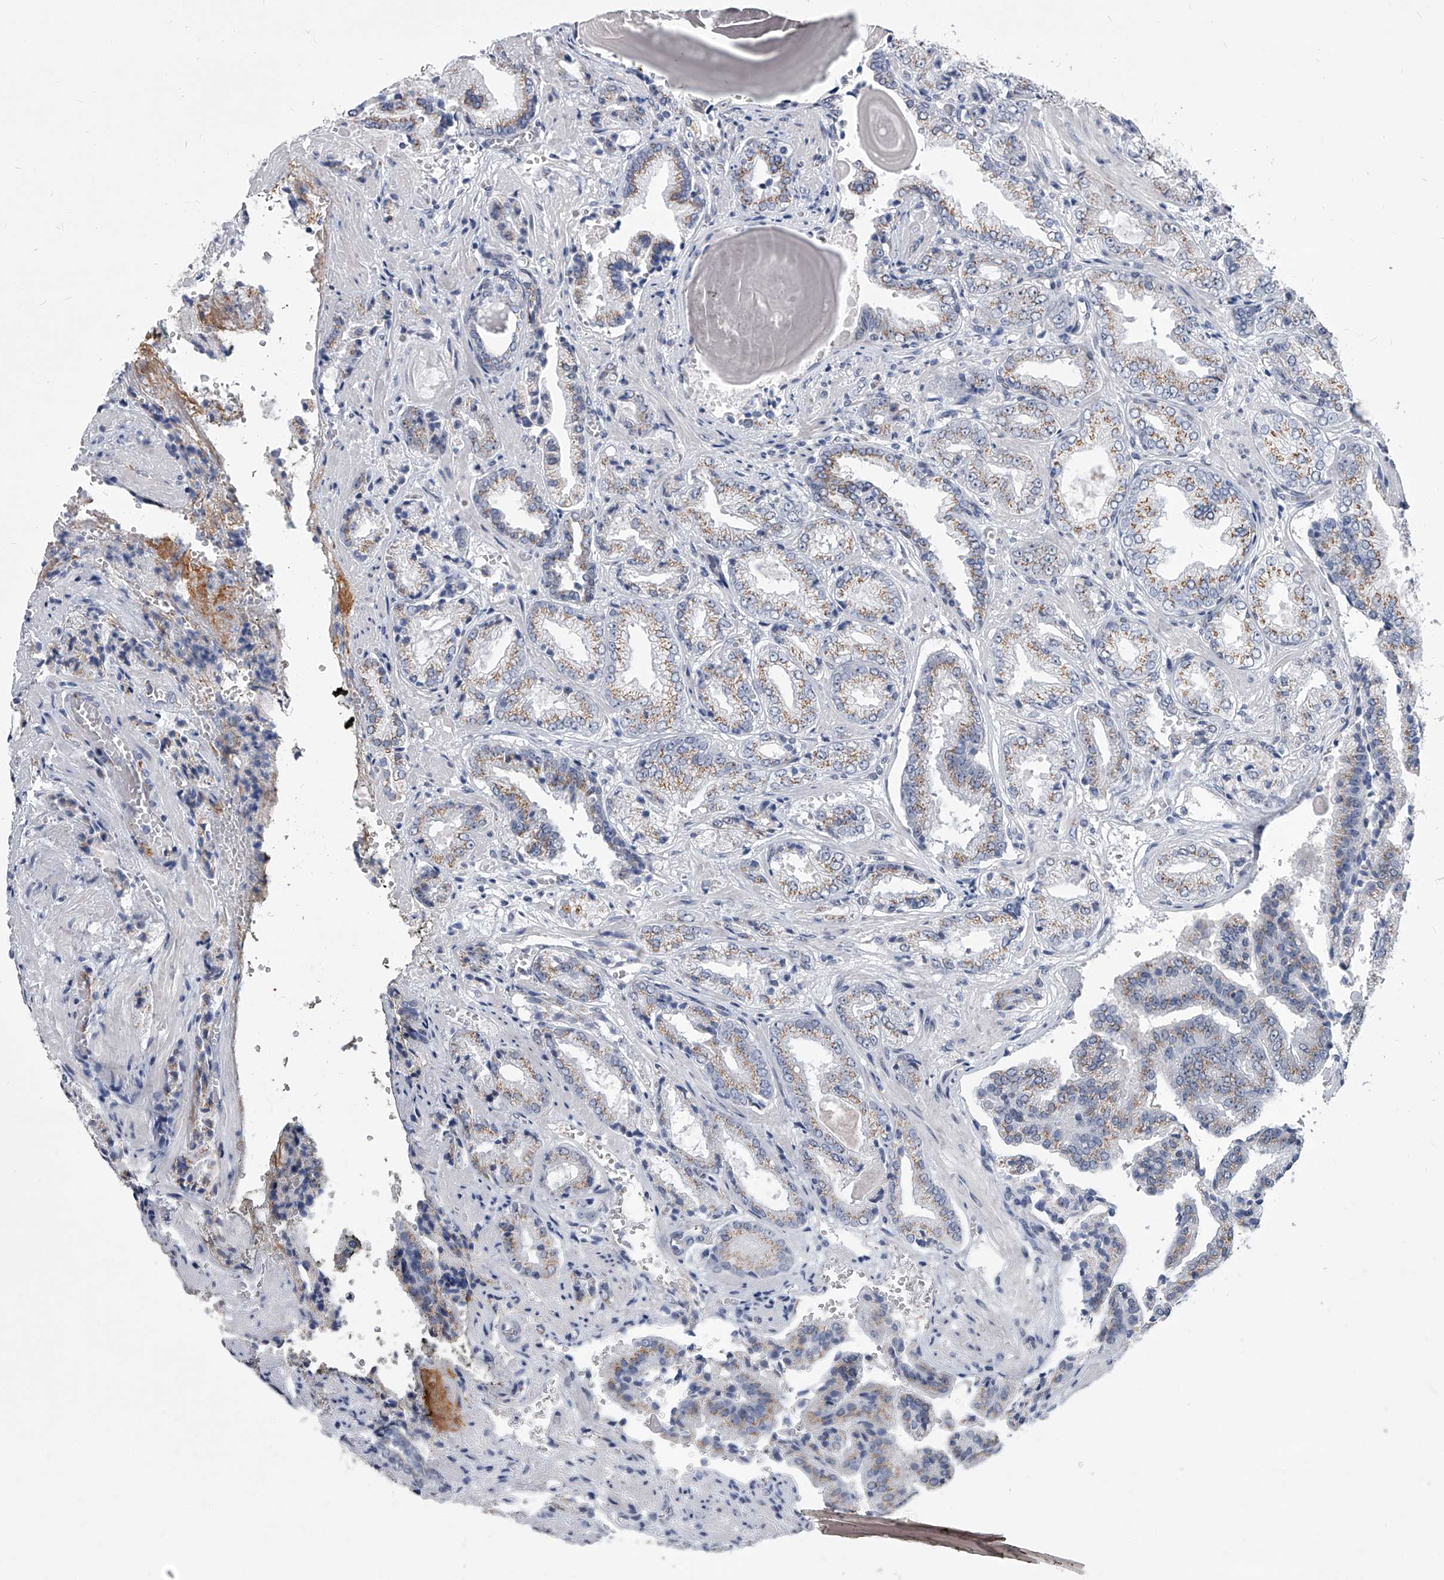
{"staining": {"intensity": "weak", "quantity": ">75%", "location": "cytoplasmic/membranous"}, "tissue": "prostate cancer", "cell_type": "Tumor cells", "image_type": "cancer", "snomed": [{"axis": "morphology", "description": "Adenocarcinoma, High grade"}, {"axis": "topography", "description": "Prostate"}], "caption": "Immunohistochemical staining of human prostate high-grade adenocarcinoma reveals low levels of weak cytoplasmic/membranous protein positivity in approximately >75% of tumor cells.", "gene": "EVA1C", "patient": {"sex": "male", "age": 71}}